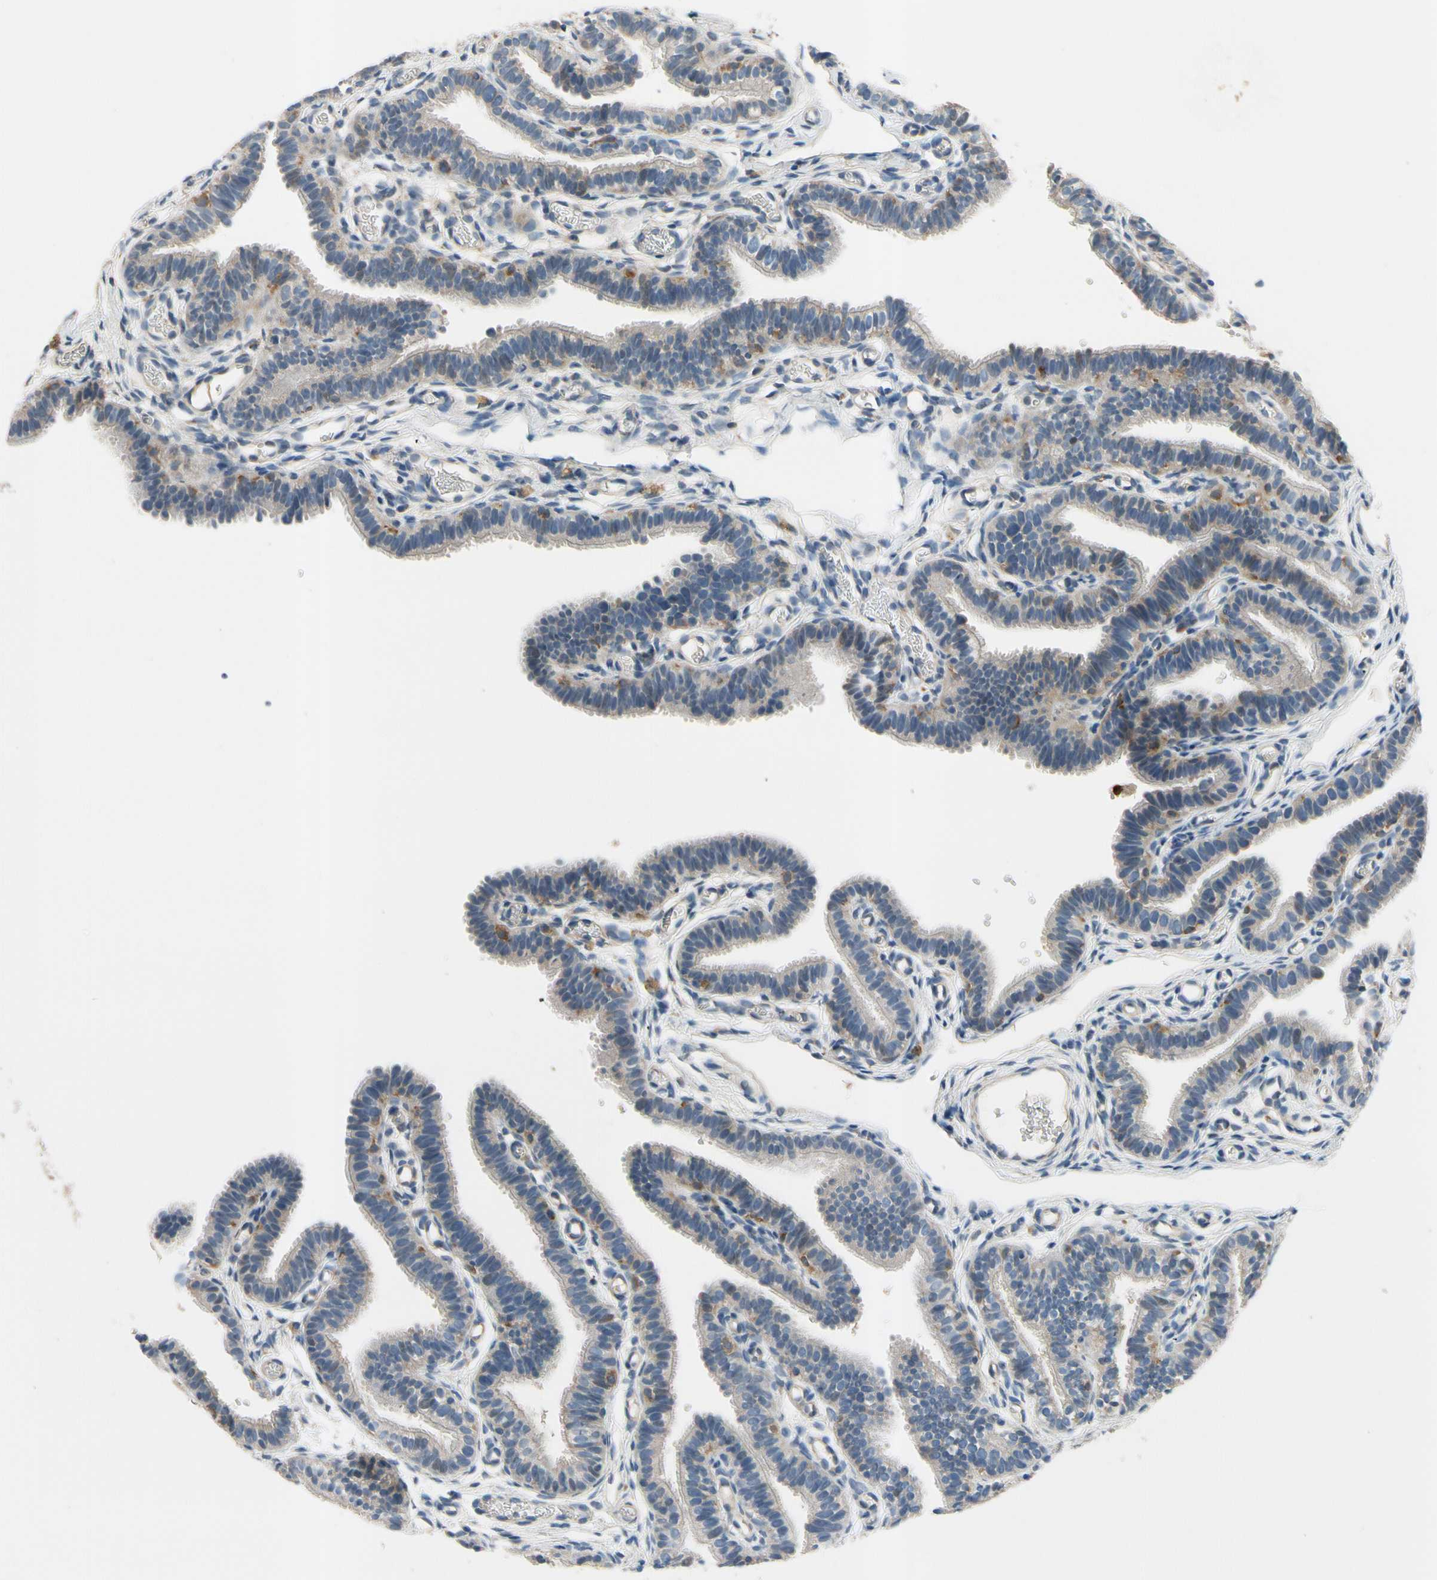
{"staining": {"intensity": "weak", "quantity": "25%-75%", "location": "cytoplasmic/membranous"}, "tissue": "fallopian tube", "cell_type": "Glandular cells", "image_type": "normal", "snomed": [{"axis": "morphology", "description": "Normal tissue, NOS"}, {"axis": "topography", "description": "Fallopian tube"}, {"axis": "topography", "description": "Placenta"}], "caption": "Immunohistochemical staining of unremarkable human fallopian tube demonstrates 25%-75% levels of weak cytoplasmic/membranous protein positivity in about 25%-75% of glandular cells.", "gene": "SIGLEC5", "patient": {"sex": "female", "age": 34}}